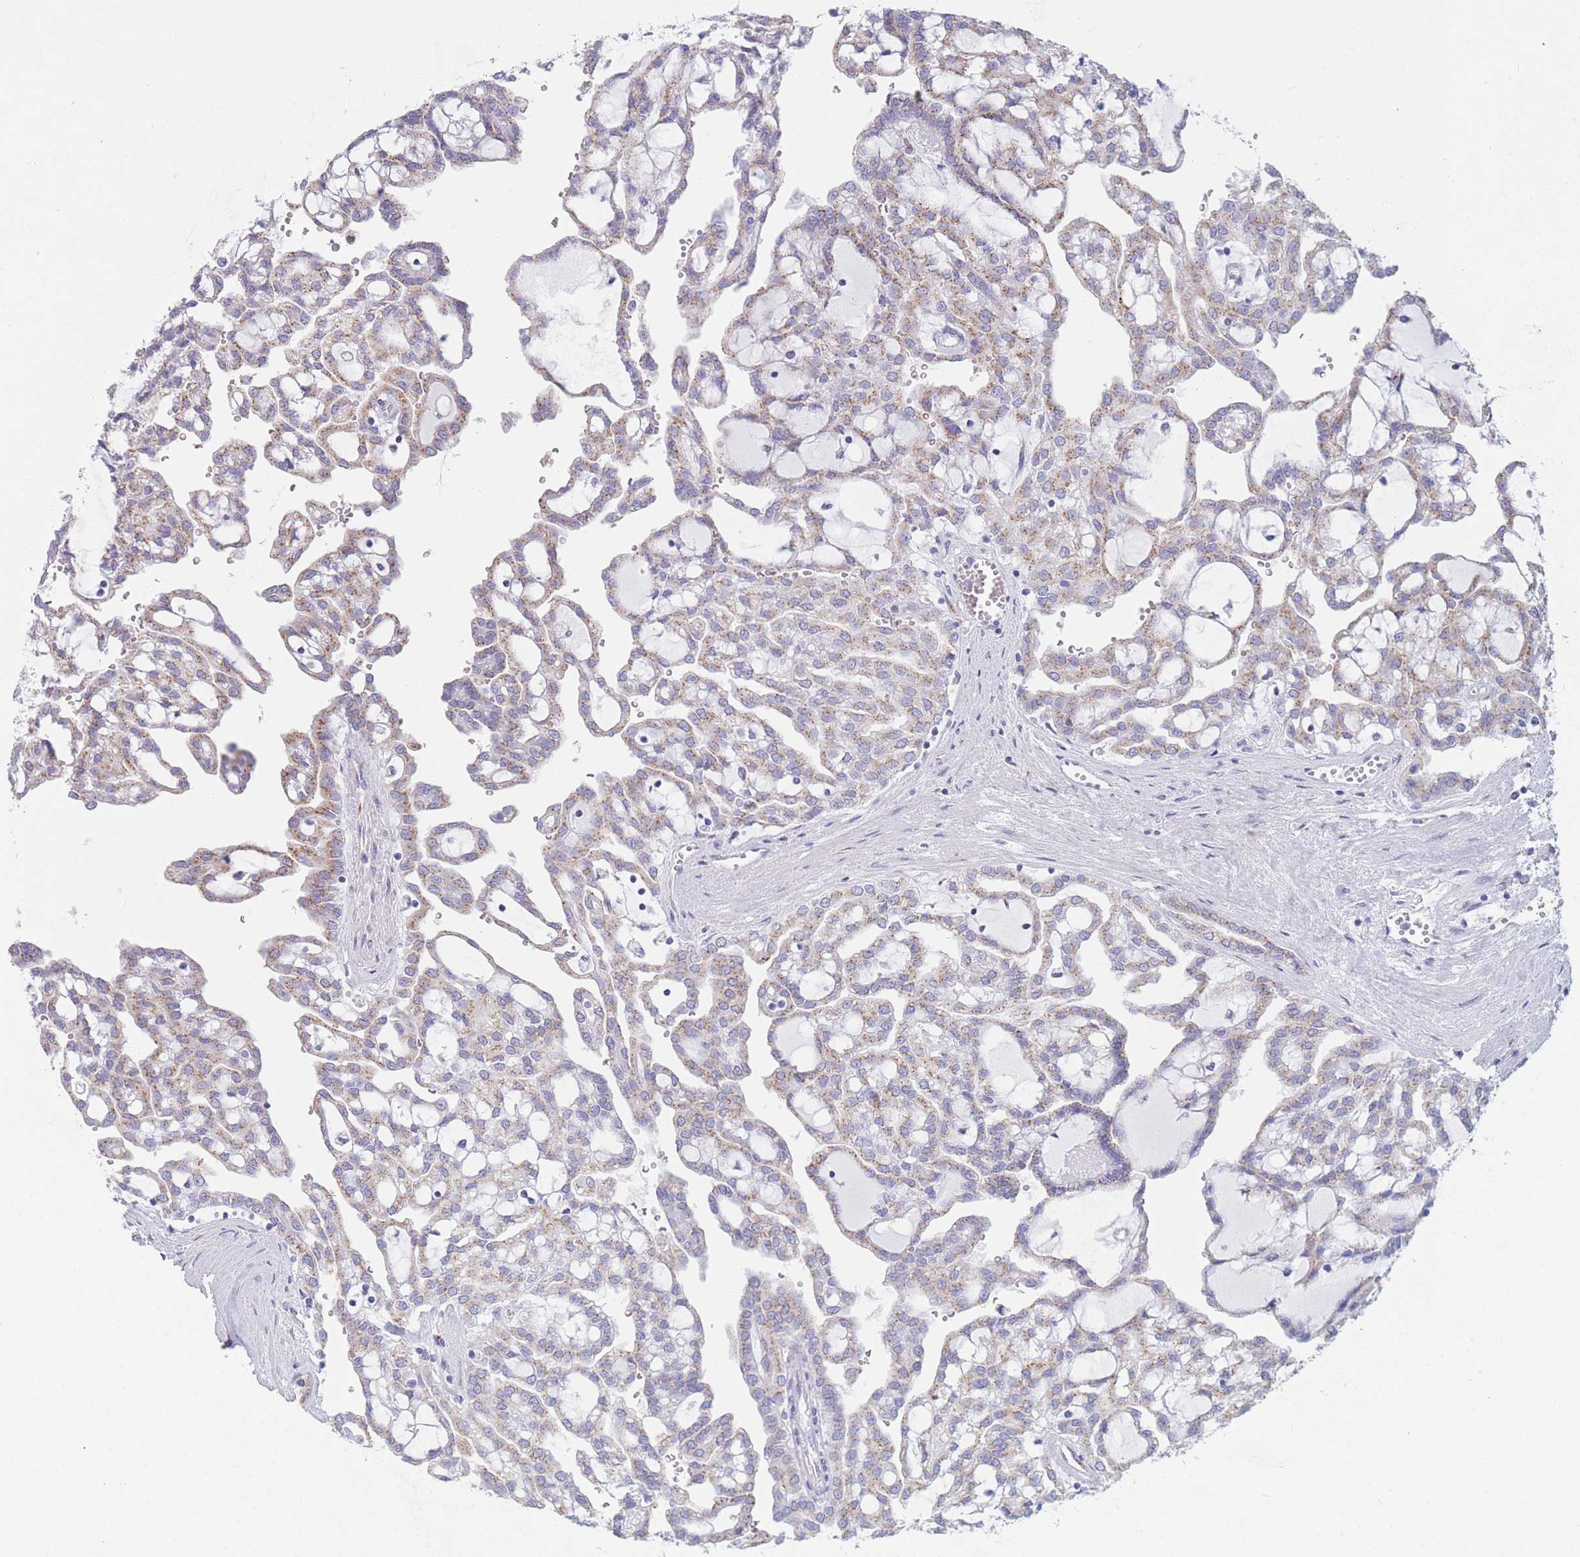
{"staining": {"intensity": "moderate", "quantity": ">75%", "location": "cytoplasmic/membranous"}, "tissue": "renal cancer", "cell_type": "Tumor cells", "image_type": "cancer", "snomed": [{"axis": "morphology", "description": "Adenocarcinoma, NOS"}, {"axis": "topography", "description": "Kidney"}], "caption": "Brown immunohistochemical staining in adenocarcinoma (renal) reveals moderate cytoplasmic/membranous staining in about >75% of tumor cells.", "gene": "MRPL30", "patient": {"sex": "male", "age": 63}}